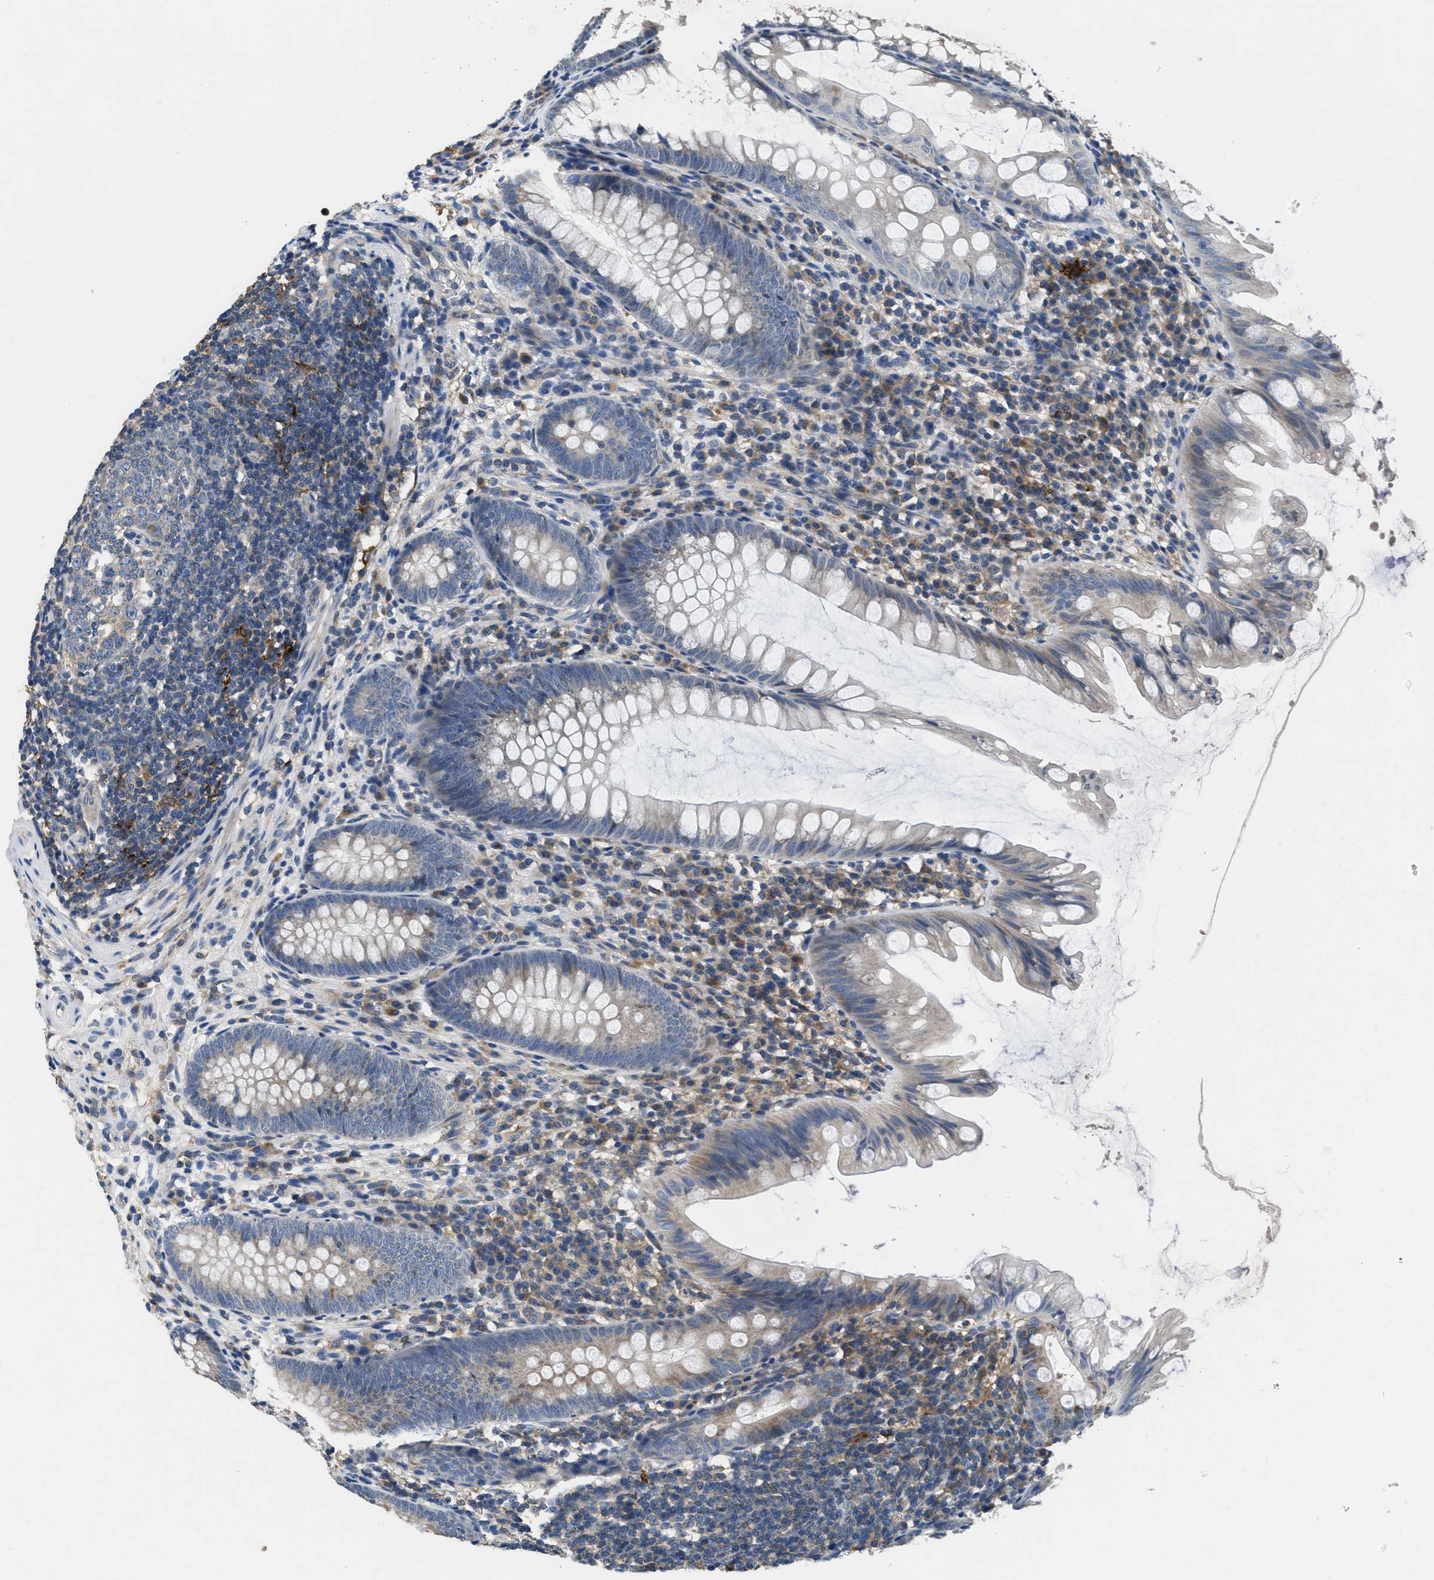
{"staining": {"intensity": "weak", "quantity": "25%-75%", "location": "cytoplasmic/membranous"}, "tissue": "appendix", "cell_type": "Glandular cells", "image_type": "normal", "snomed": [{"axis": "morphology", "description": "Normal tissue, NOS"}, {"axis": "topography", "description": "Appendix"}], "caption": "IHC micrograph of normal human appendix stained for a protein (brown), which demonstrates low levels of weak cytoplasmic/membranous positivity in approximately 25%-75% of glandular cells.", "gene": "DGKE", "patient": {"sex": "male", "age": 56}}